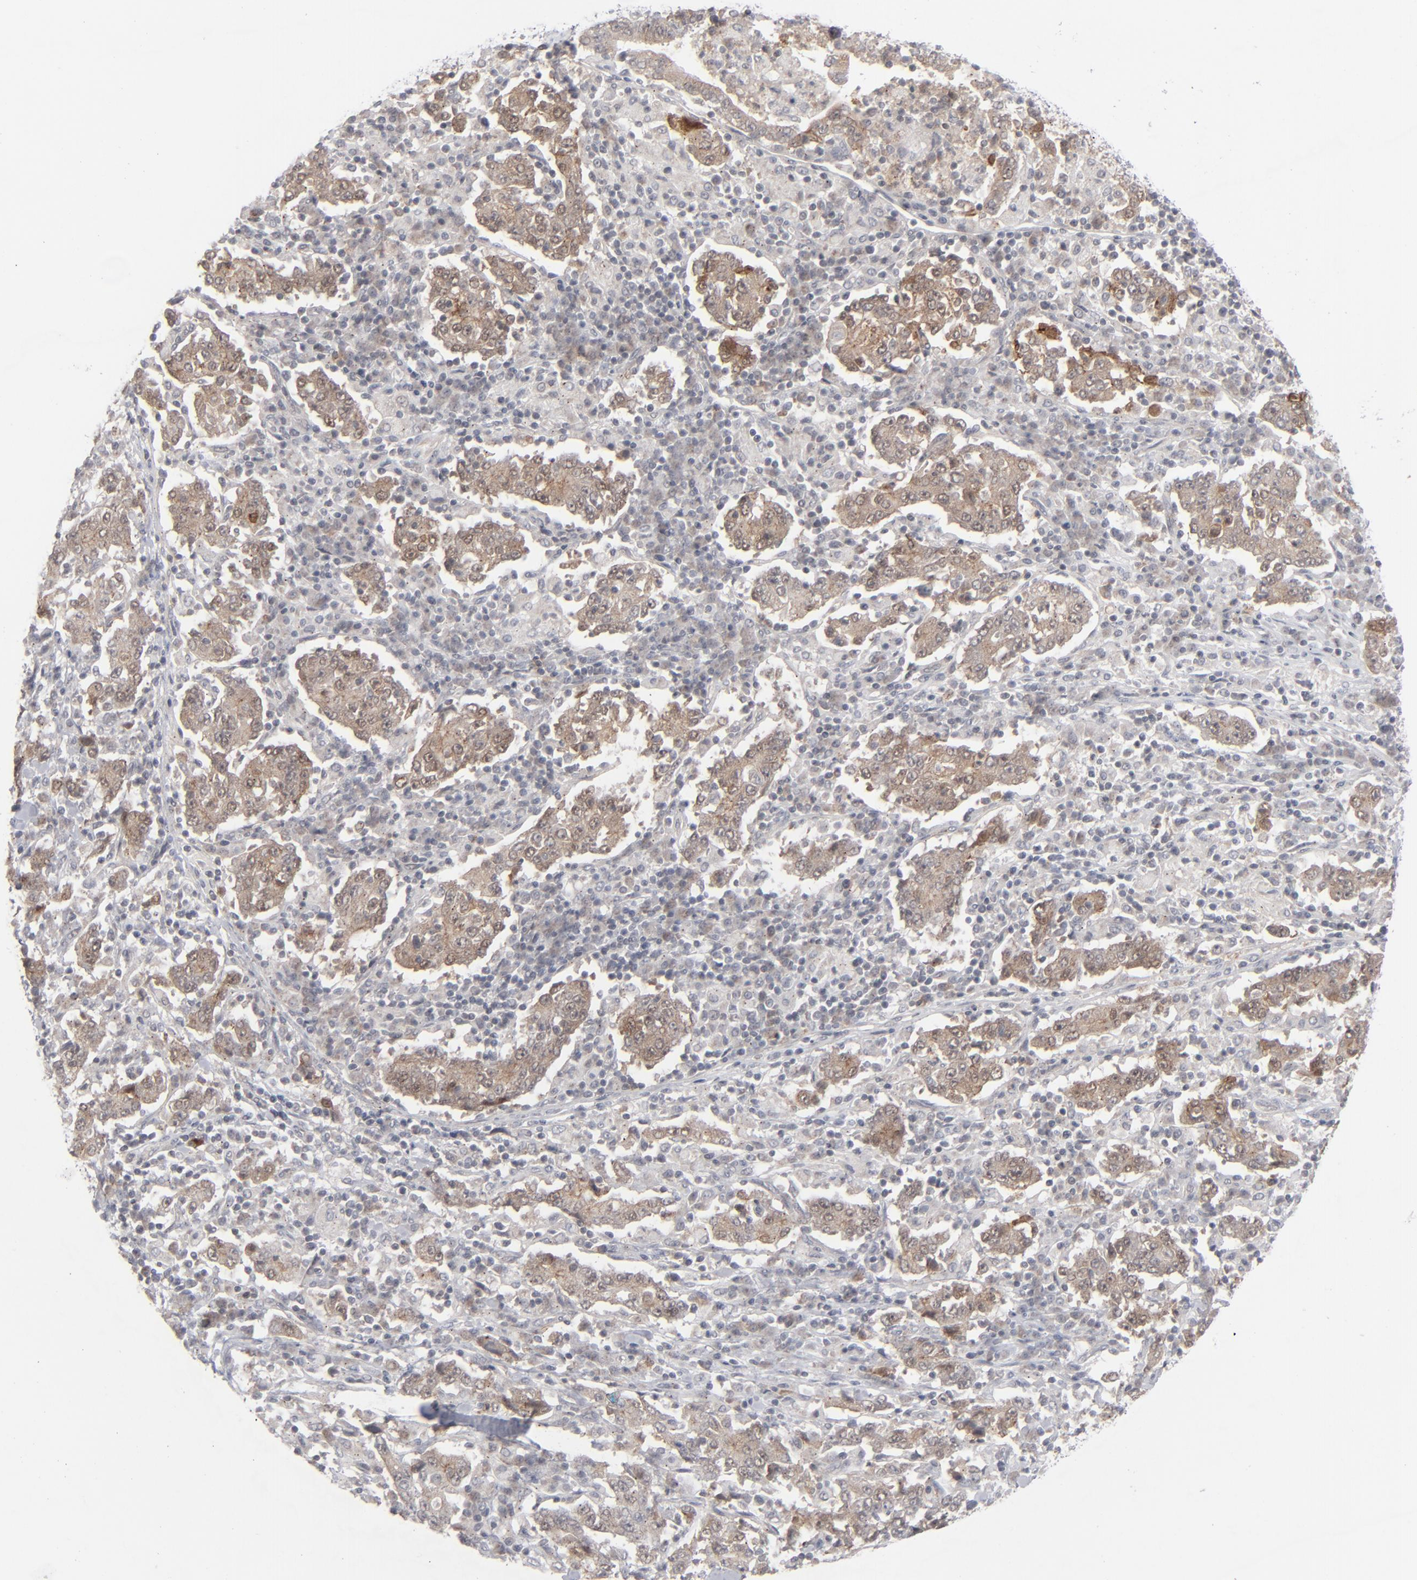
{"staining": {"intensity": "moderate", "quantity": ">75%", "location": "cytoplasmic/membranous"}, "tissue": "stomach cancer", "cell_type": "Tumor cells", "image_type": "cancer", "snomed": [{"axis": "morphology", "description": "Normal tissue, NOS"}, {"axis": "morphology", "description": "Adenocarcinoma, NOS"}, {"axis": "topography", "description": "Stomach, upper"}, {"axis": "topography", "description": "Stomach"}], "caption": "Human stomach cancer (adenocarcinoma) stained with a protein marker exhibits moderate staining in tumor cells.", "gene": "POF1B", "patient": {"sex": "male", "age": 59}}